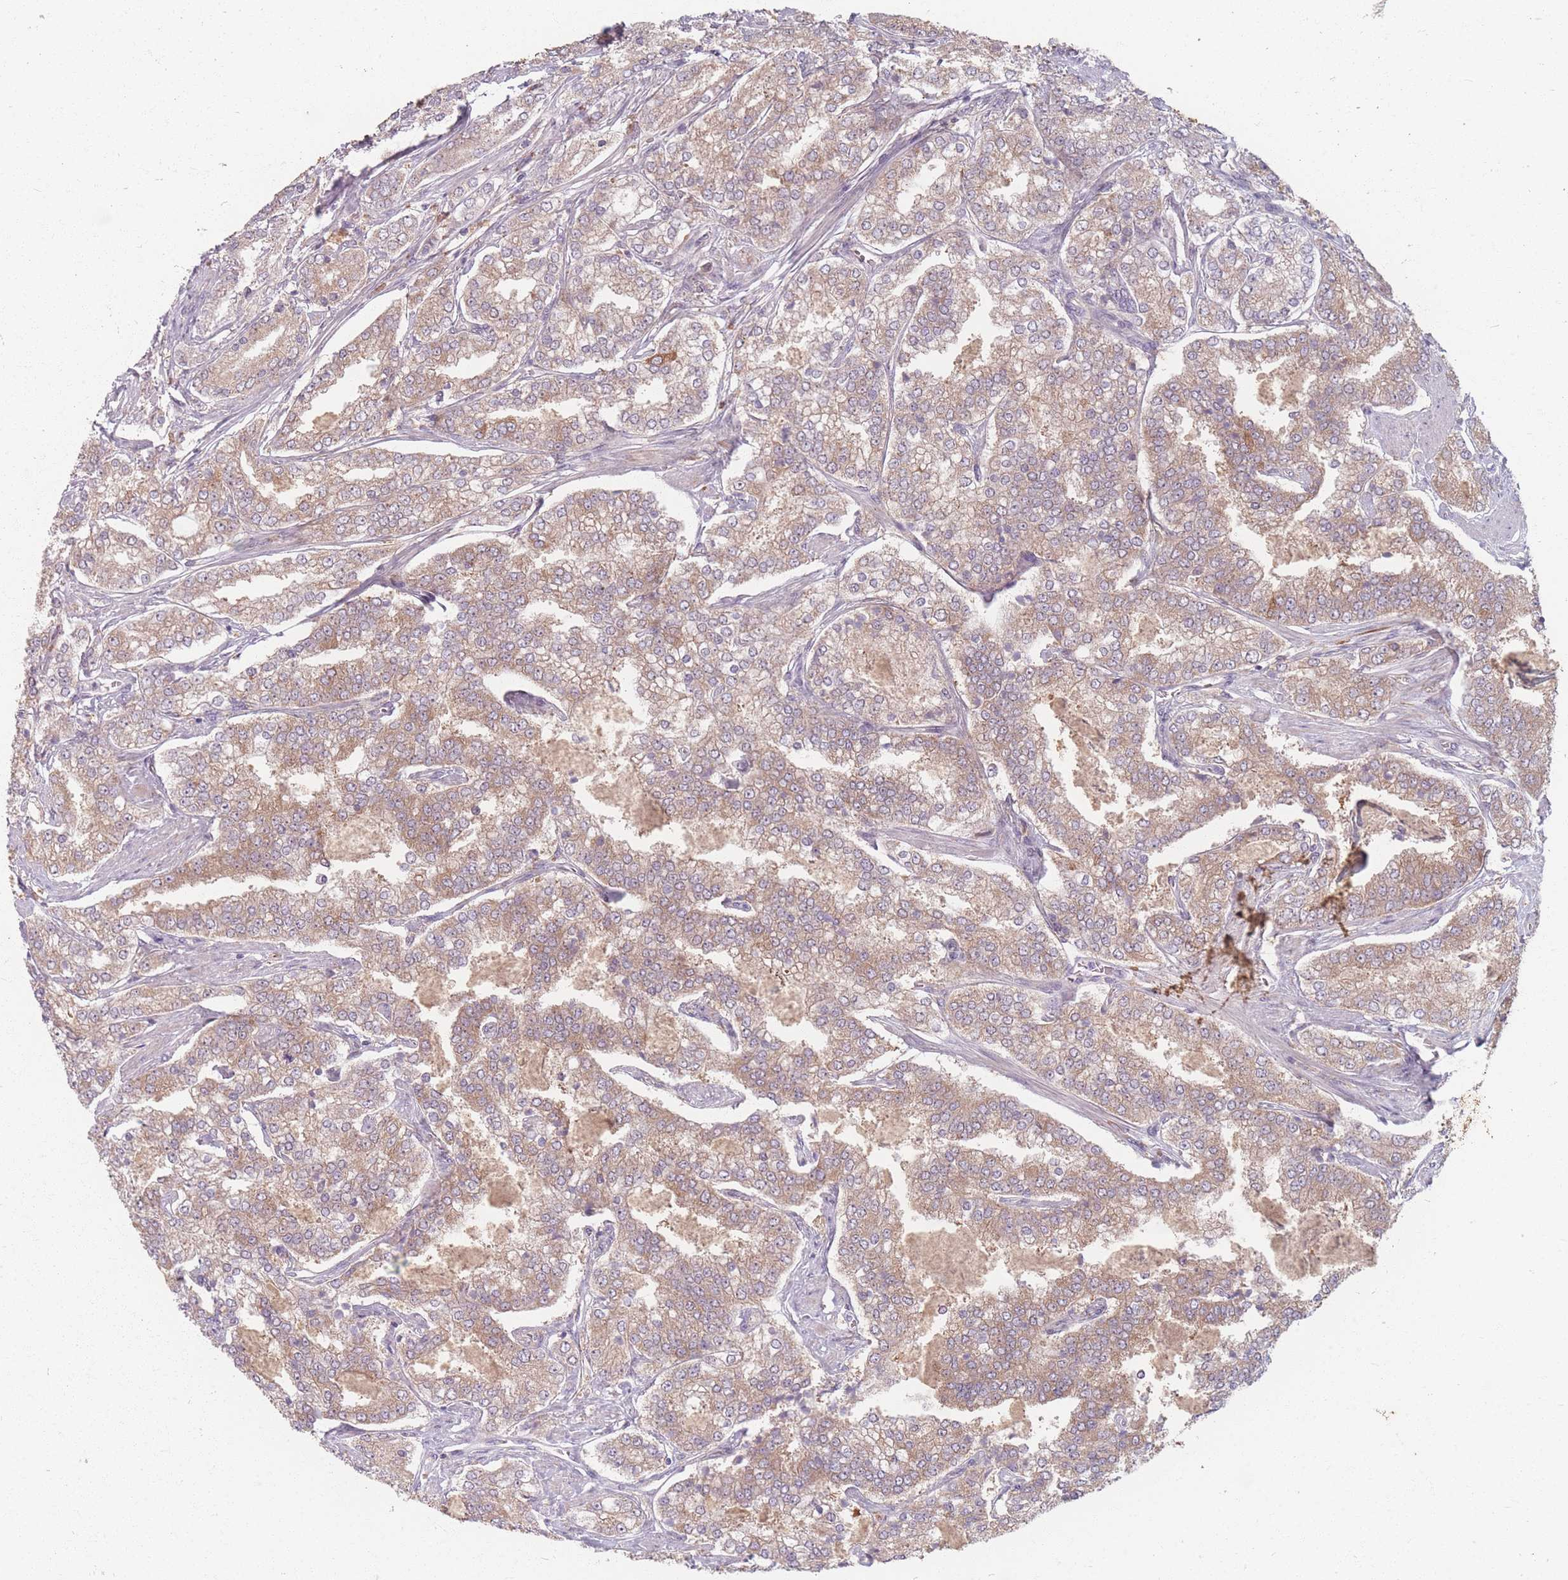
{"staining": {"intensity": "weak", "quantity": "25%-75%", "location": "cytoplasmic/membranous"}, "tissue": "prostate cancer", "cell_type": "Tumor cells", "image_type": "cancer", "snomed": [{"axis": "morphology", "description": "Adenocarcinoma, High grade"}, {"axis": "topography", "description": "Prostate"}], "caption": "This histopathology image shows IHC staining of human adenocarcinoma (high-grade) (prostate), with low weak cytoplasmic/membranous expression in approximately 25%-75% of tumor cells.", "gene": "SMIM14", "patient": {"sex": "male", "age": 63}}